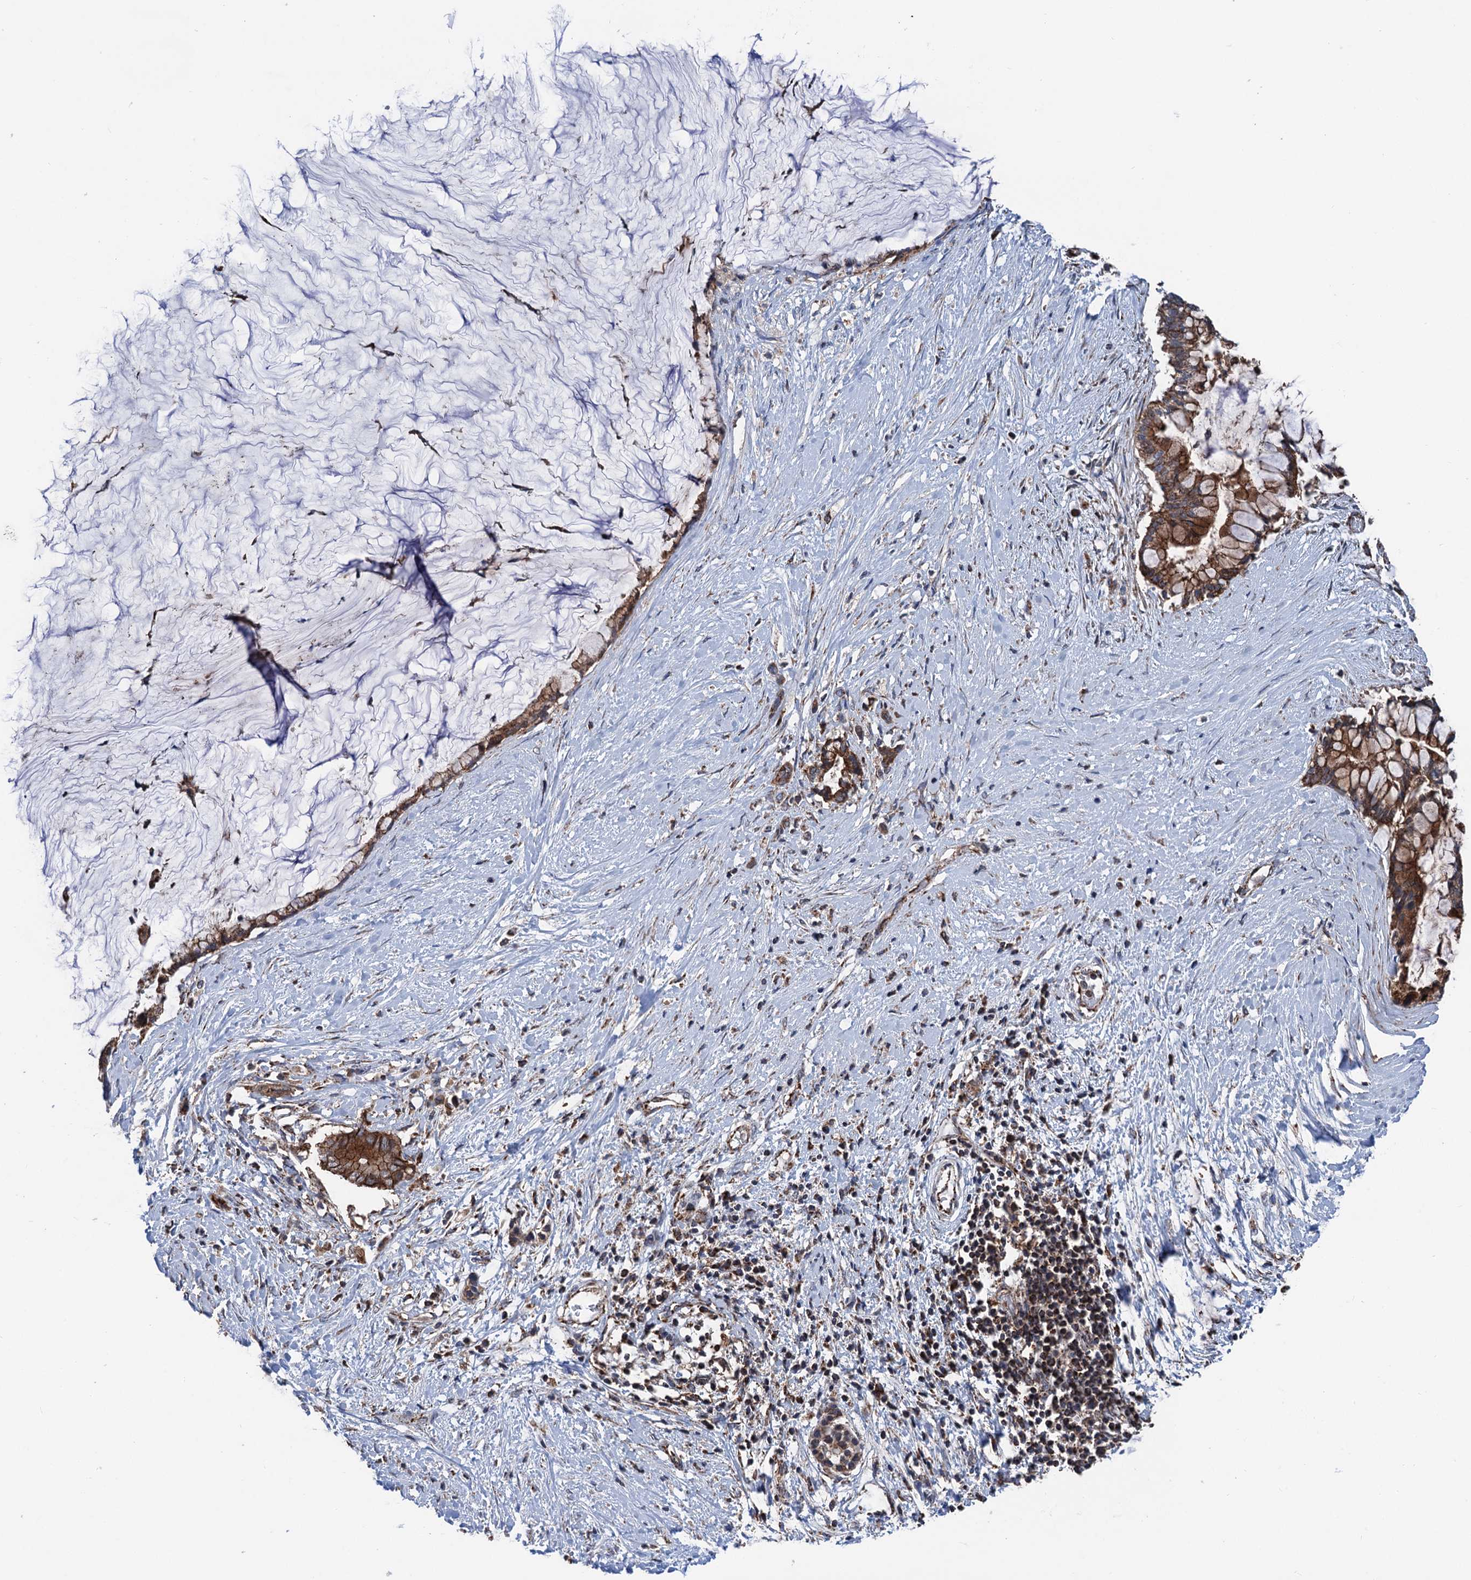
{"staining": {"intensity": "strong", "quantity": ">75%", "location": "cytoplasmic/membranous"}, "tissue": "pancreatic cancer", "cell_type": "Tumor cells", "image_type": "cancer", "snomed": [{"axis": "morphology", "description": "Adenocarcinoma, NOS"}, {"axis": "topography", "description": "Pancreas"}], "caption": "High-magnification brightfield microscopy of adenocarcinoma (pancreatic) stained with DAB (brown) and counterstained with hematoxylin (blue). tumor cells exhibit strong cytoplasmic/membranous positivity is present in approximately>75% of cells.", "gene": "DGLUCY", "patient": {"sex": "male", "age": 41}}